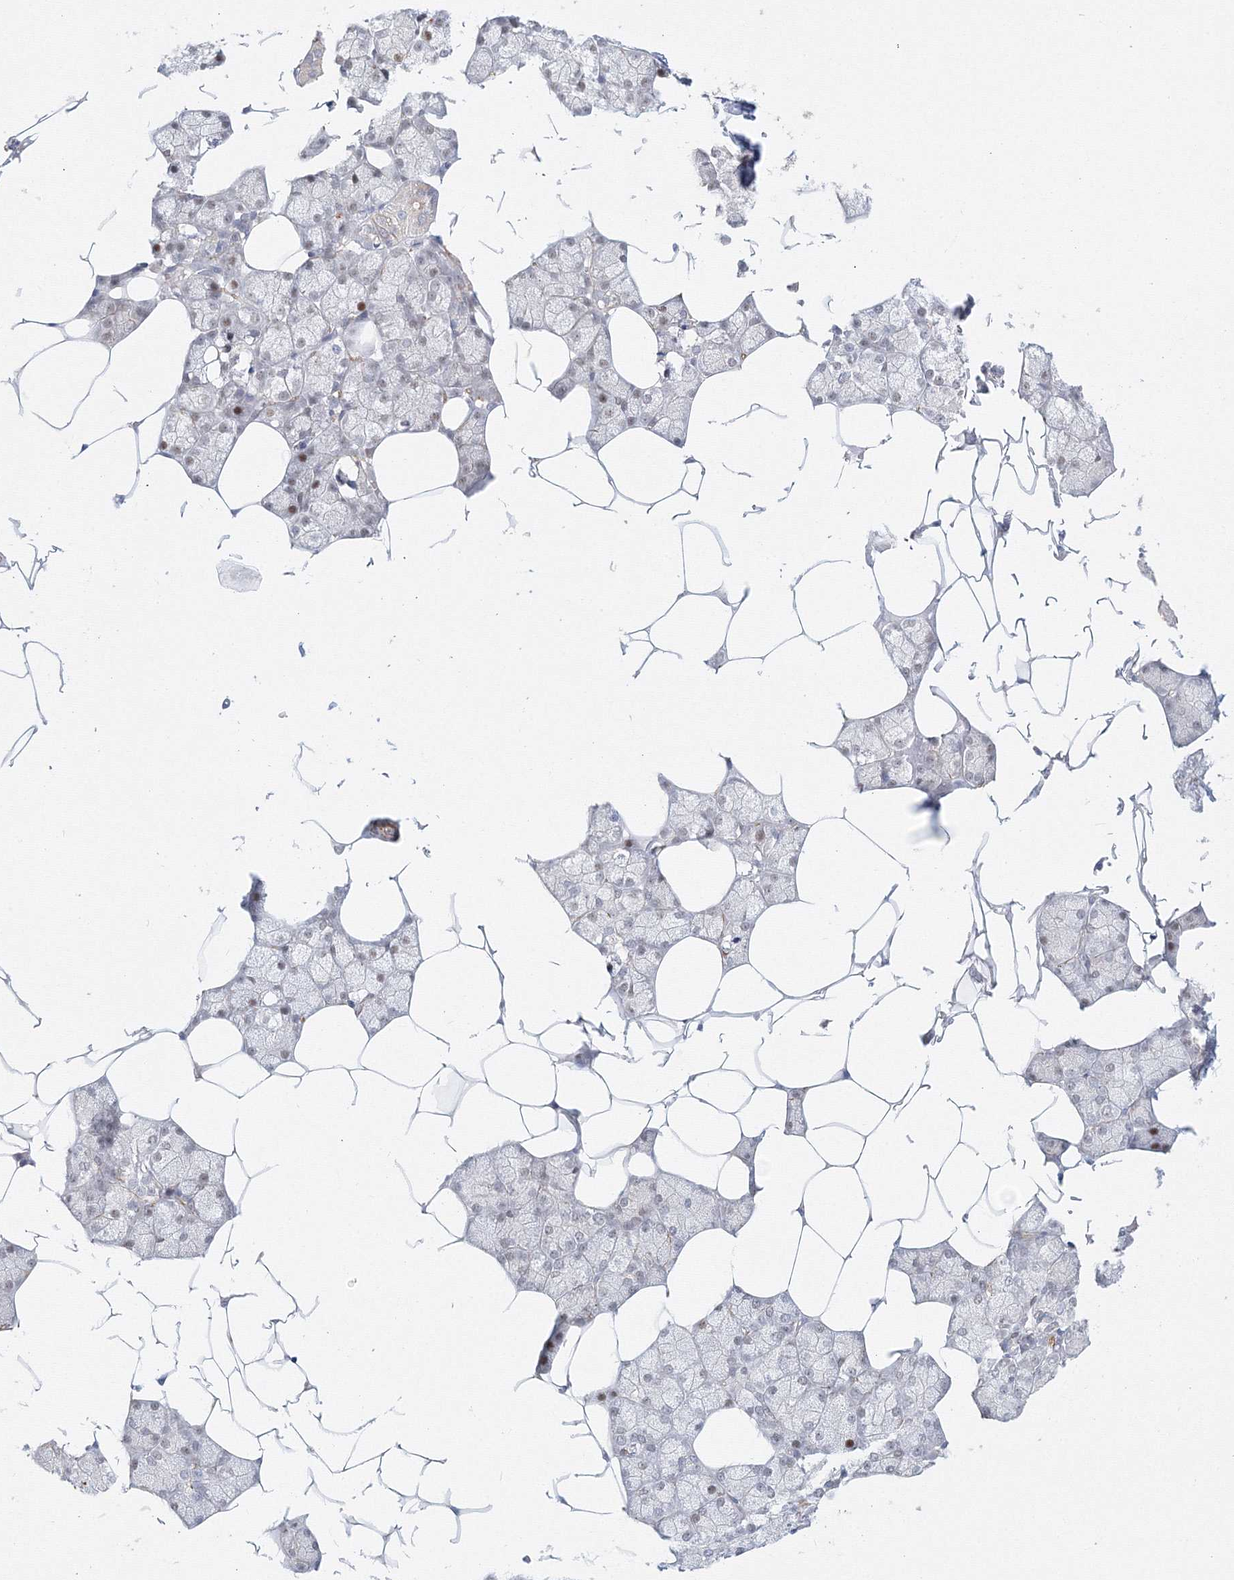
{"staining": {"intensity": "moderate", "quantity": "25%-75%", "location": "nuclear"}, "tissue": "salivary gland", "cell_type": "Glandular cells", "image_type": "normal", "snomed": [{"axis": "morphology", "description": "Normal tissue, NOS"}, {"axis": "topography", "description": "Salivary gland"}], "caption": "Salivary gland was stained to show a protein in brown. There is medium levels of moderate nuclear expression in approximately 25%-75% of glandular cells. Immunohistochemistry stains the protein in brown and the nuclei are stained blue.", "gene": "ARHGAP21", "patient": {"sex": "male", "age": 62}}